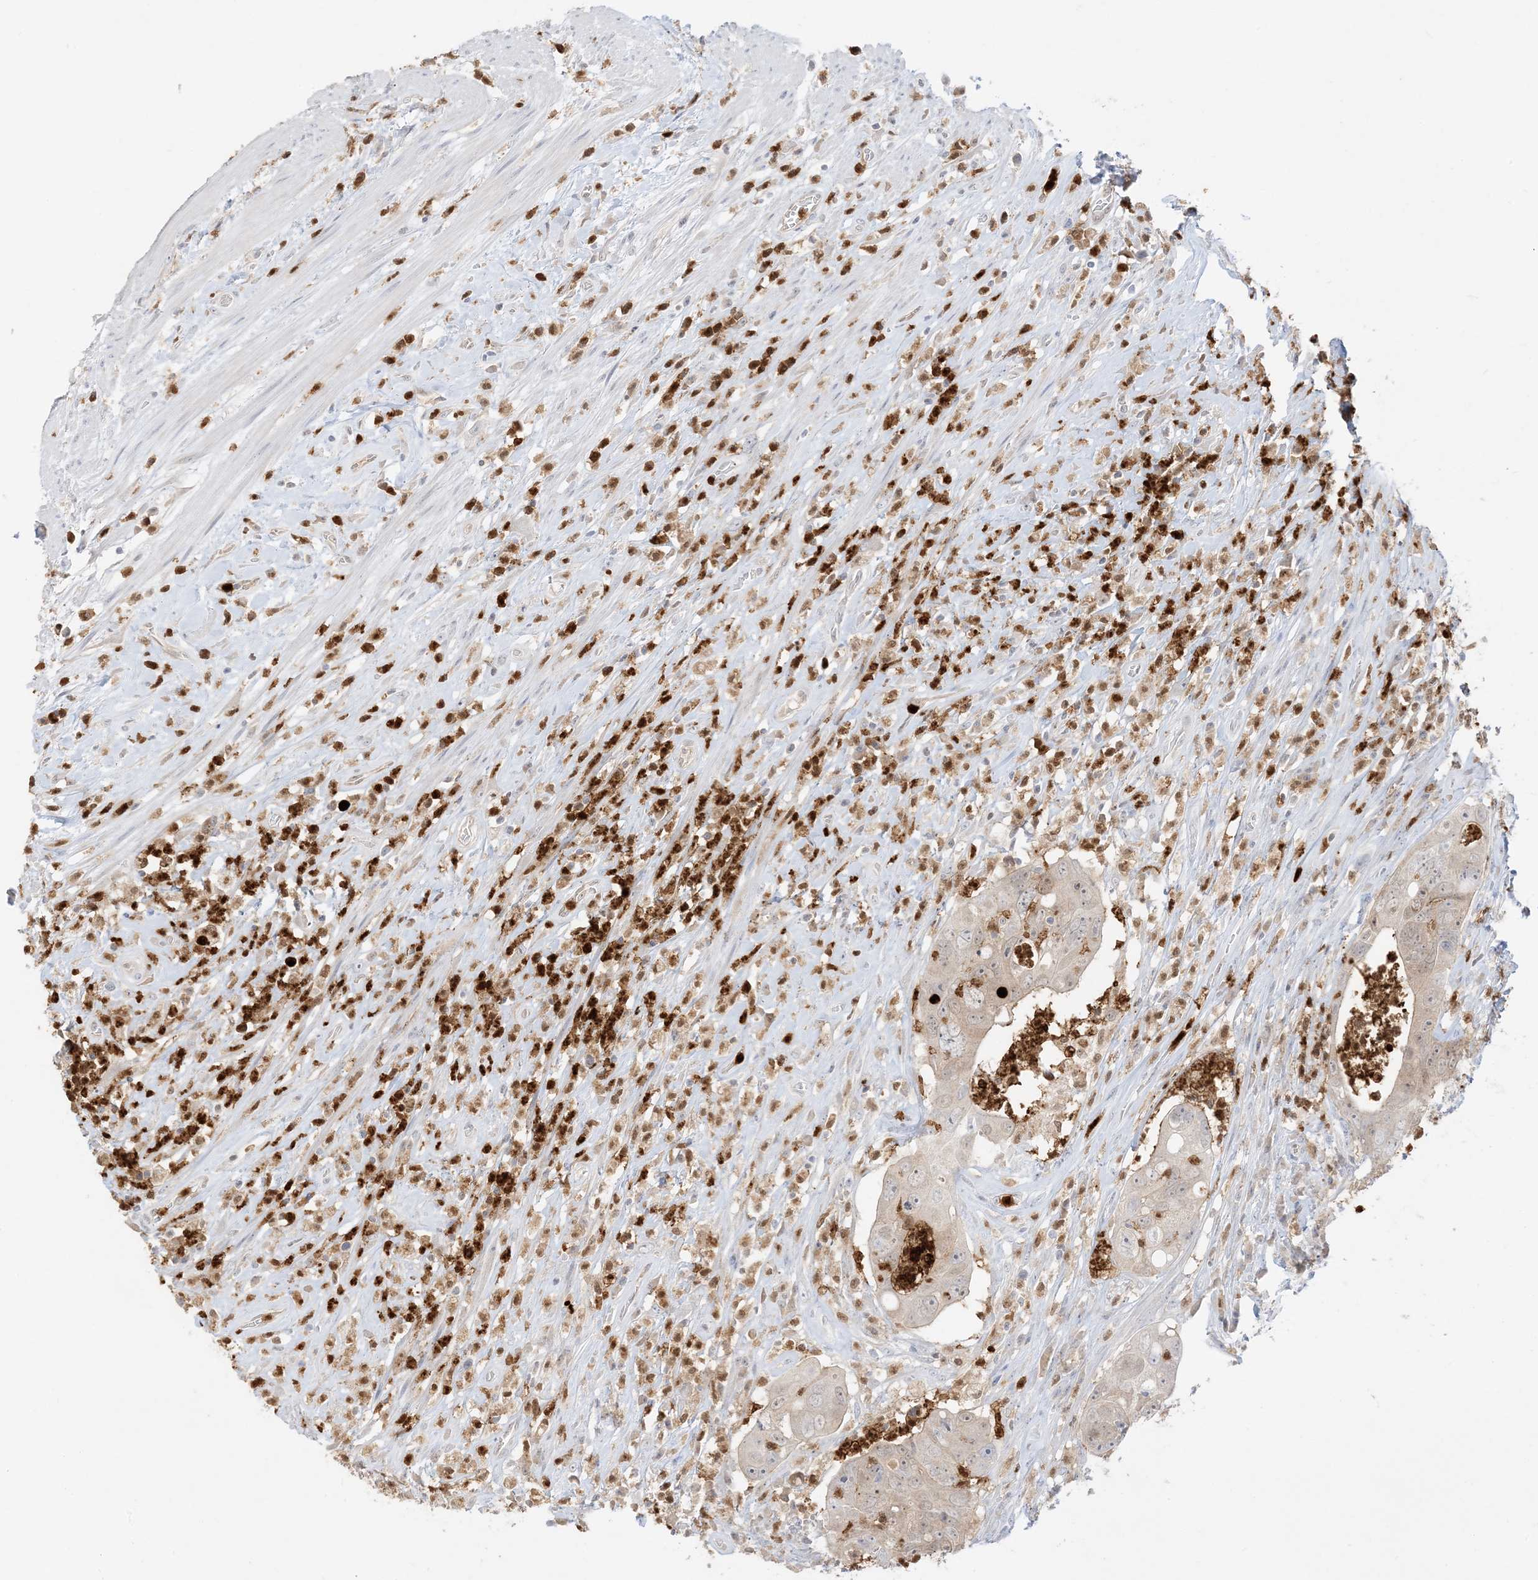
{"staining": {"intensity": "weak", "quantity": "25%-75%", "location": "cytoplasmic/membranous,nuclear"}, "tissue": "colorectal cancer", "cell_type": "Tumor cells", "image_type": "cancer", "snomed": [{"axis": "morphology", "description": "Adenocarcinoma, NOS"}, {"axis": "topography", "description": "Rectum"}], "caption": "DAB (3,3'-diaminobenzidine) immunohistochemical staining of adenocarcinoma (colorectal) exhibits weak cytoplasmic/membranous and nuclear protein positivity in about 25%-75% of tumor cells. (DAB (3,3'-diaminobenzidine) IHC, brown staining for protein, blue staining for nuclei).", "gene": "GCA", "patient": {"sex": "male", "age": 59}}